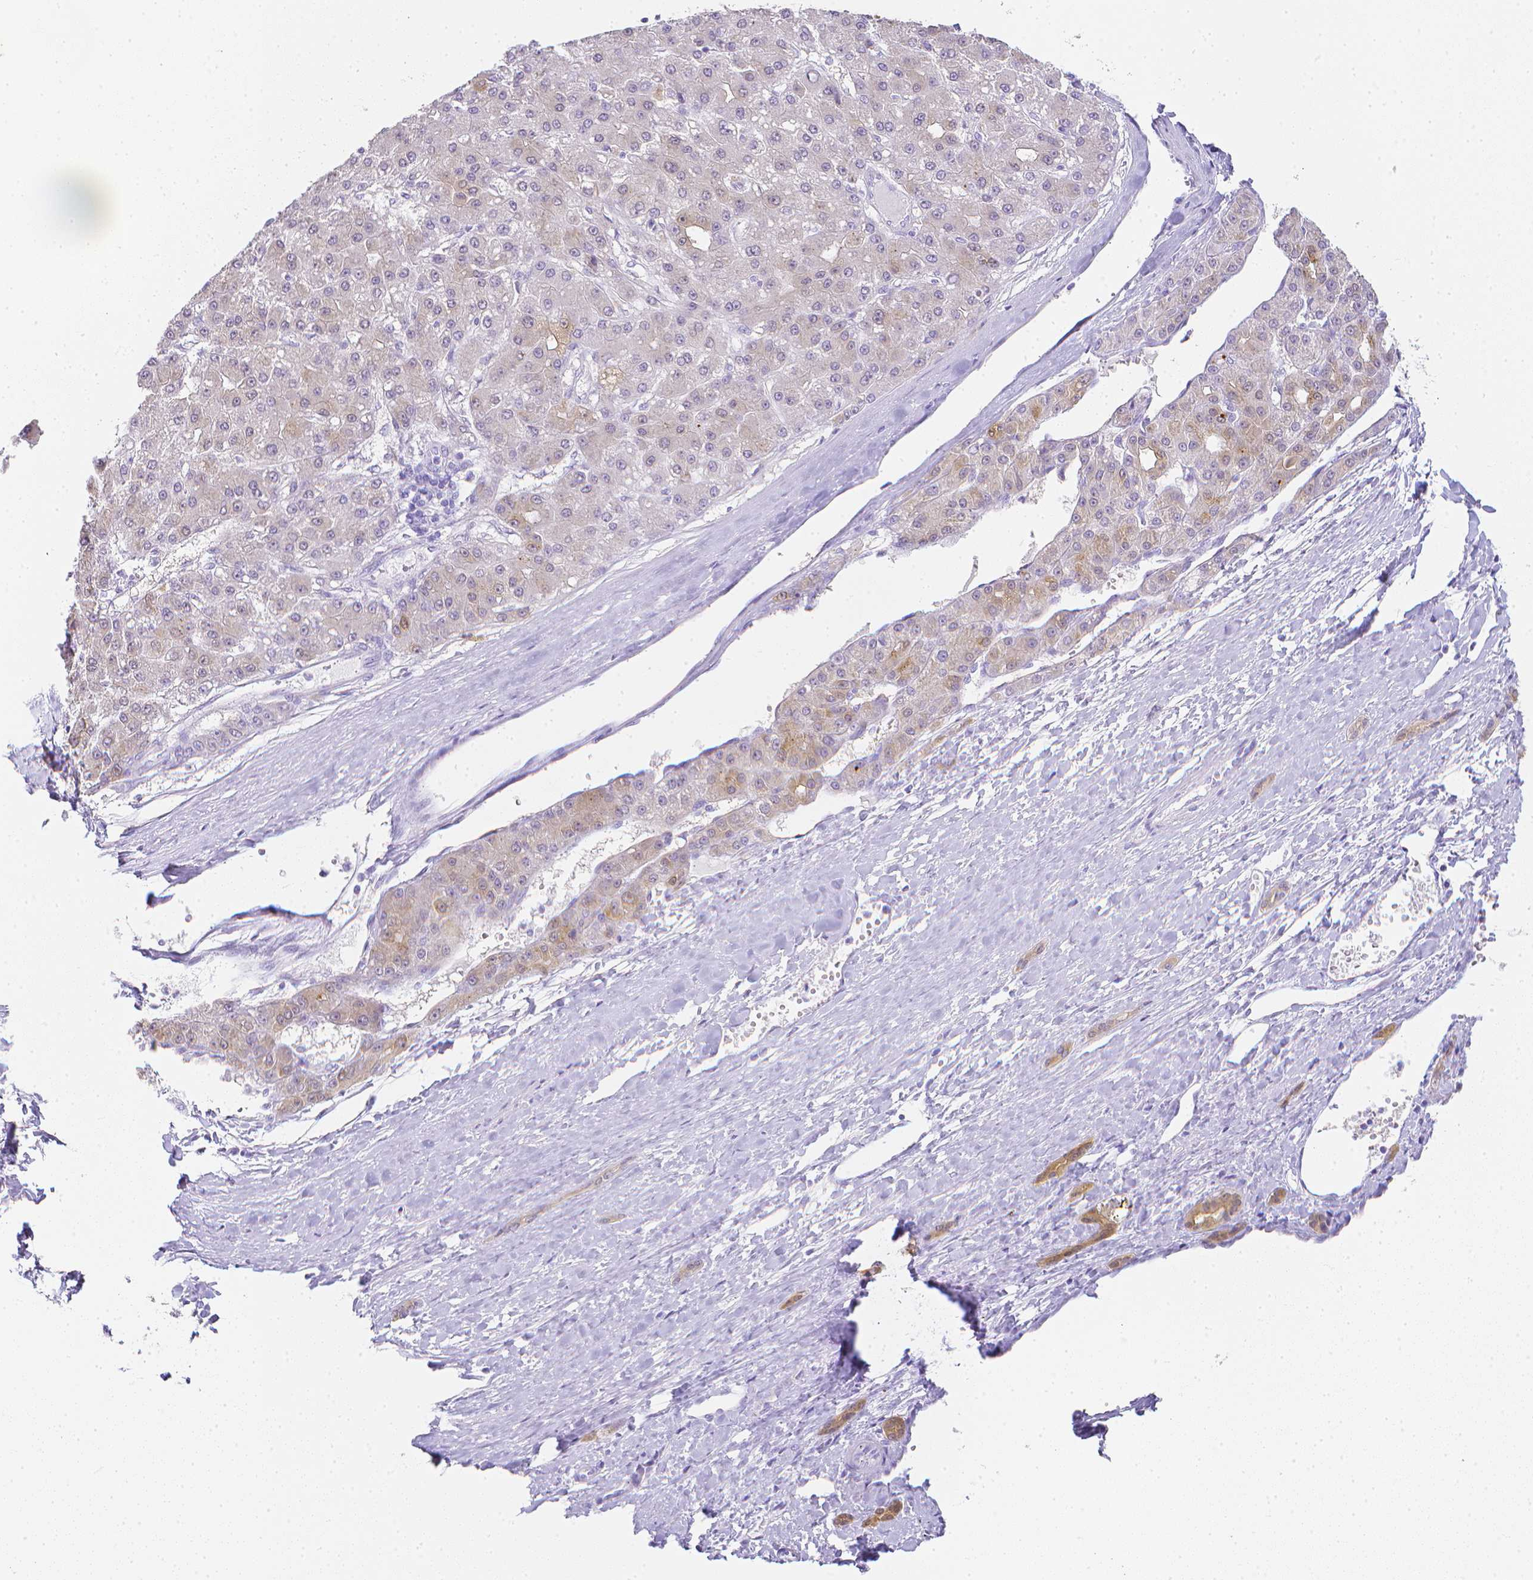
{"staining": {"intensity": "weak", "quantity": "<25%", "location": "cytoplasmic/membranous"}, "tissue": "liver cancer", "cell_type": "Tumor cells", "image_type": "cancer", "snomed": [{"axis": "morphology", "description": "Carcinoma, Hepatocellular, NOS"}, {"axis": "topography", "description": "Liver"}], "caption": "Human liver cancer stained for a protein using immunohistochemistry (IHC) exhibits no staining in tumor cells.", "gene": "LGALS4", "patient": {"sex": "male", "age": 67}}